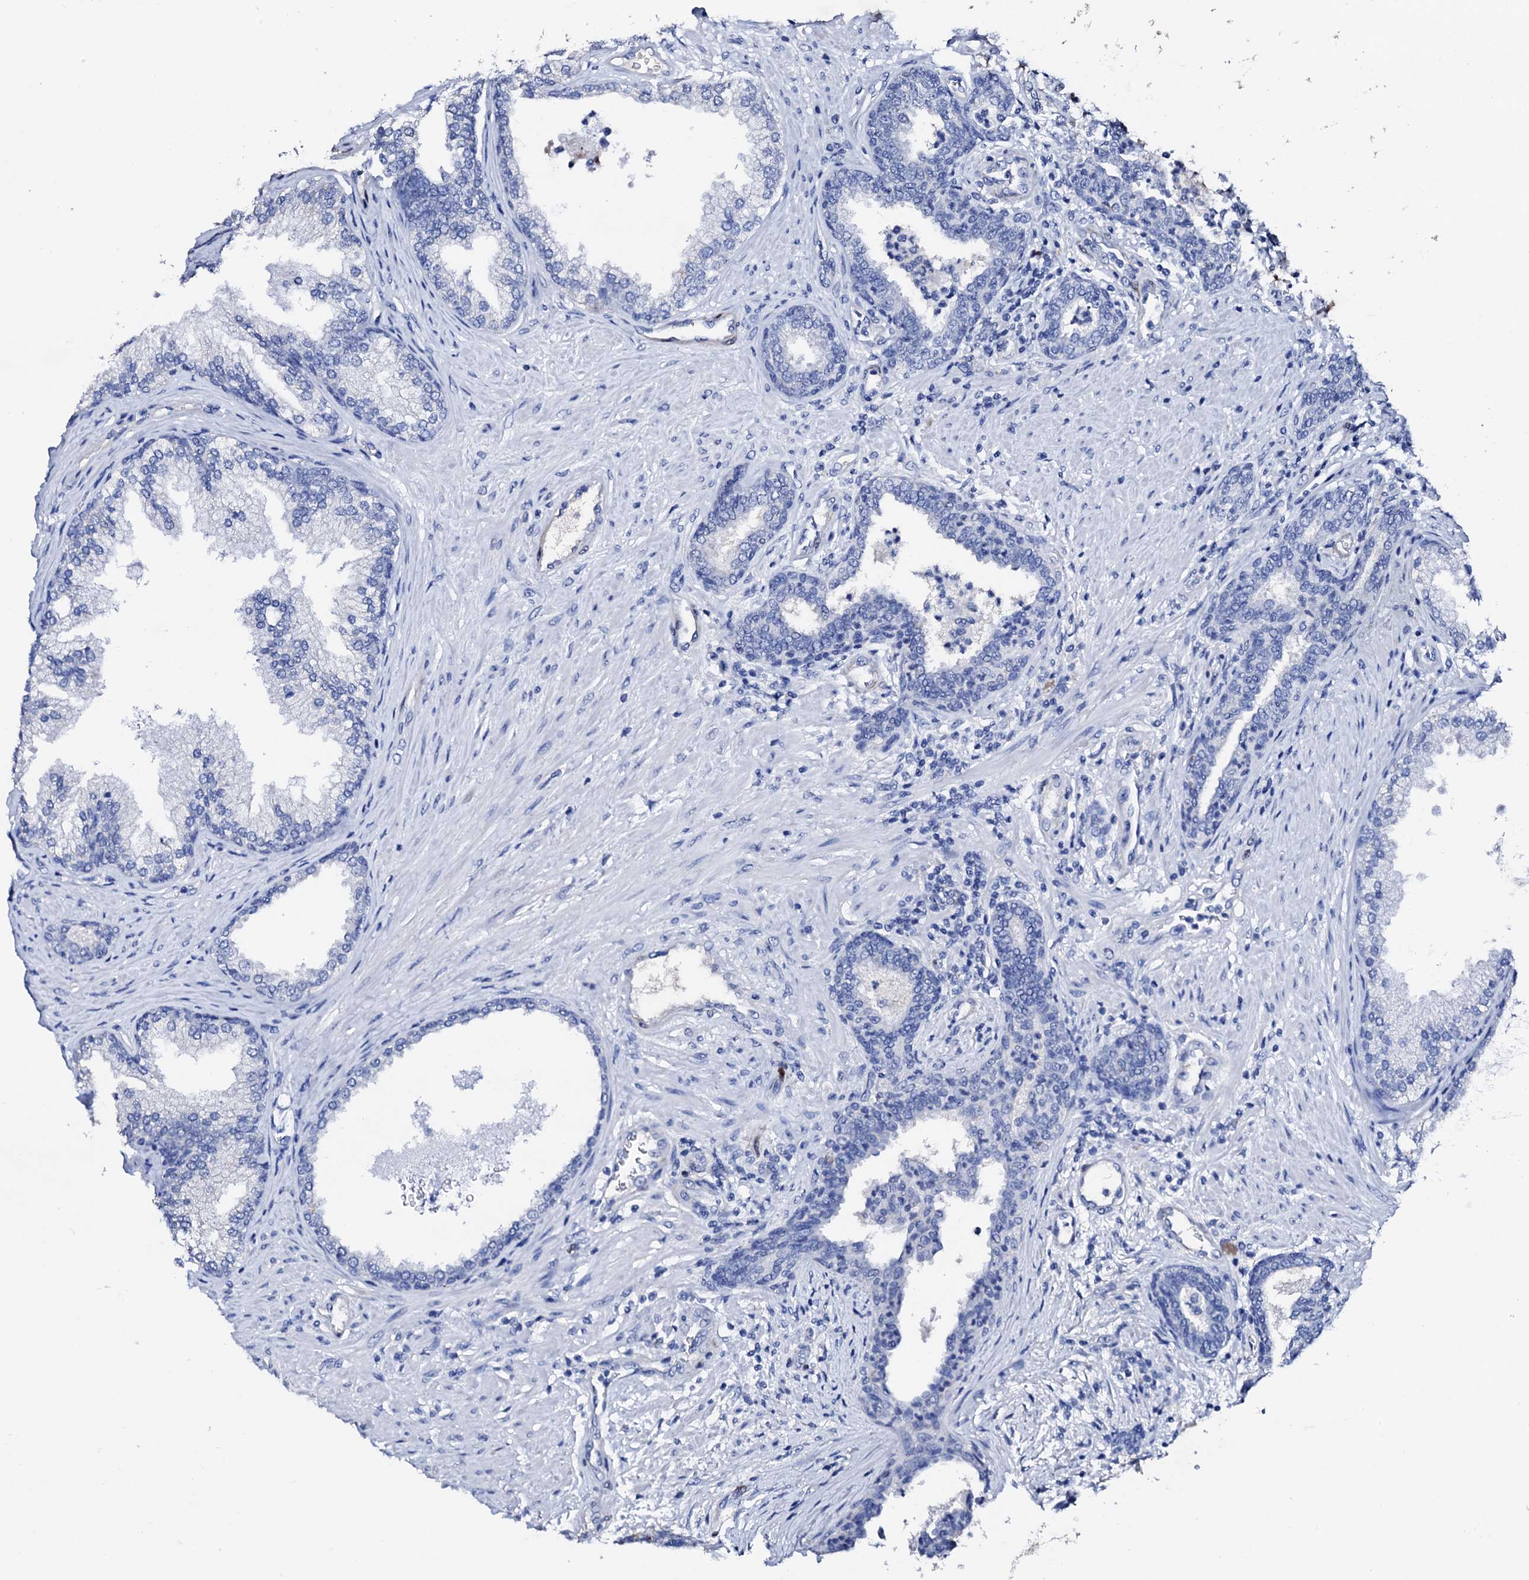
{"staining": {"intensity": "negative", "quantity": "none", "location": "none"}, "tissue": "prostate", "cell_type": "Glandular cells", "image_type": "normal", "snomed": [{"axis": "morphology", "description": "Normal tissue, NOS"}, {"axis": "topography", "description": "Prostate"}], "caption": "Glandular cells show no significant expression in normal prostate. The staining was performed using DAB to visualize the protein expression in brown, while the nuclei were stained in blue with hematoxylin (Magnification: 20x).", "gene": "NRIP2", "patient": {"sex": "male", "age": 76}}